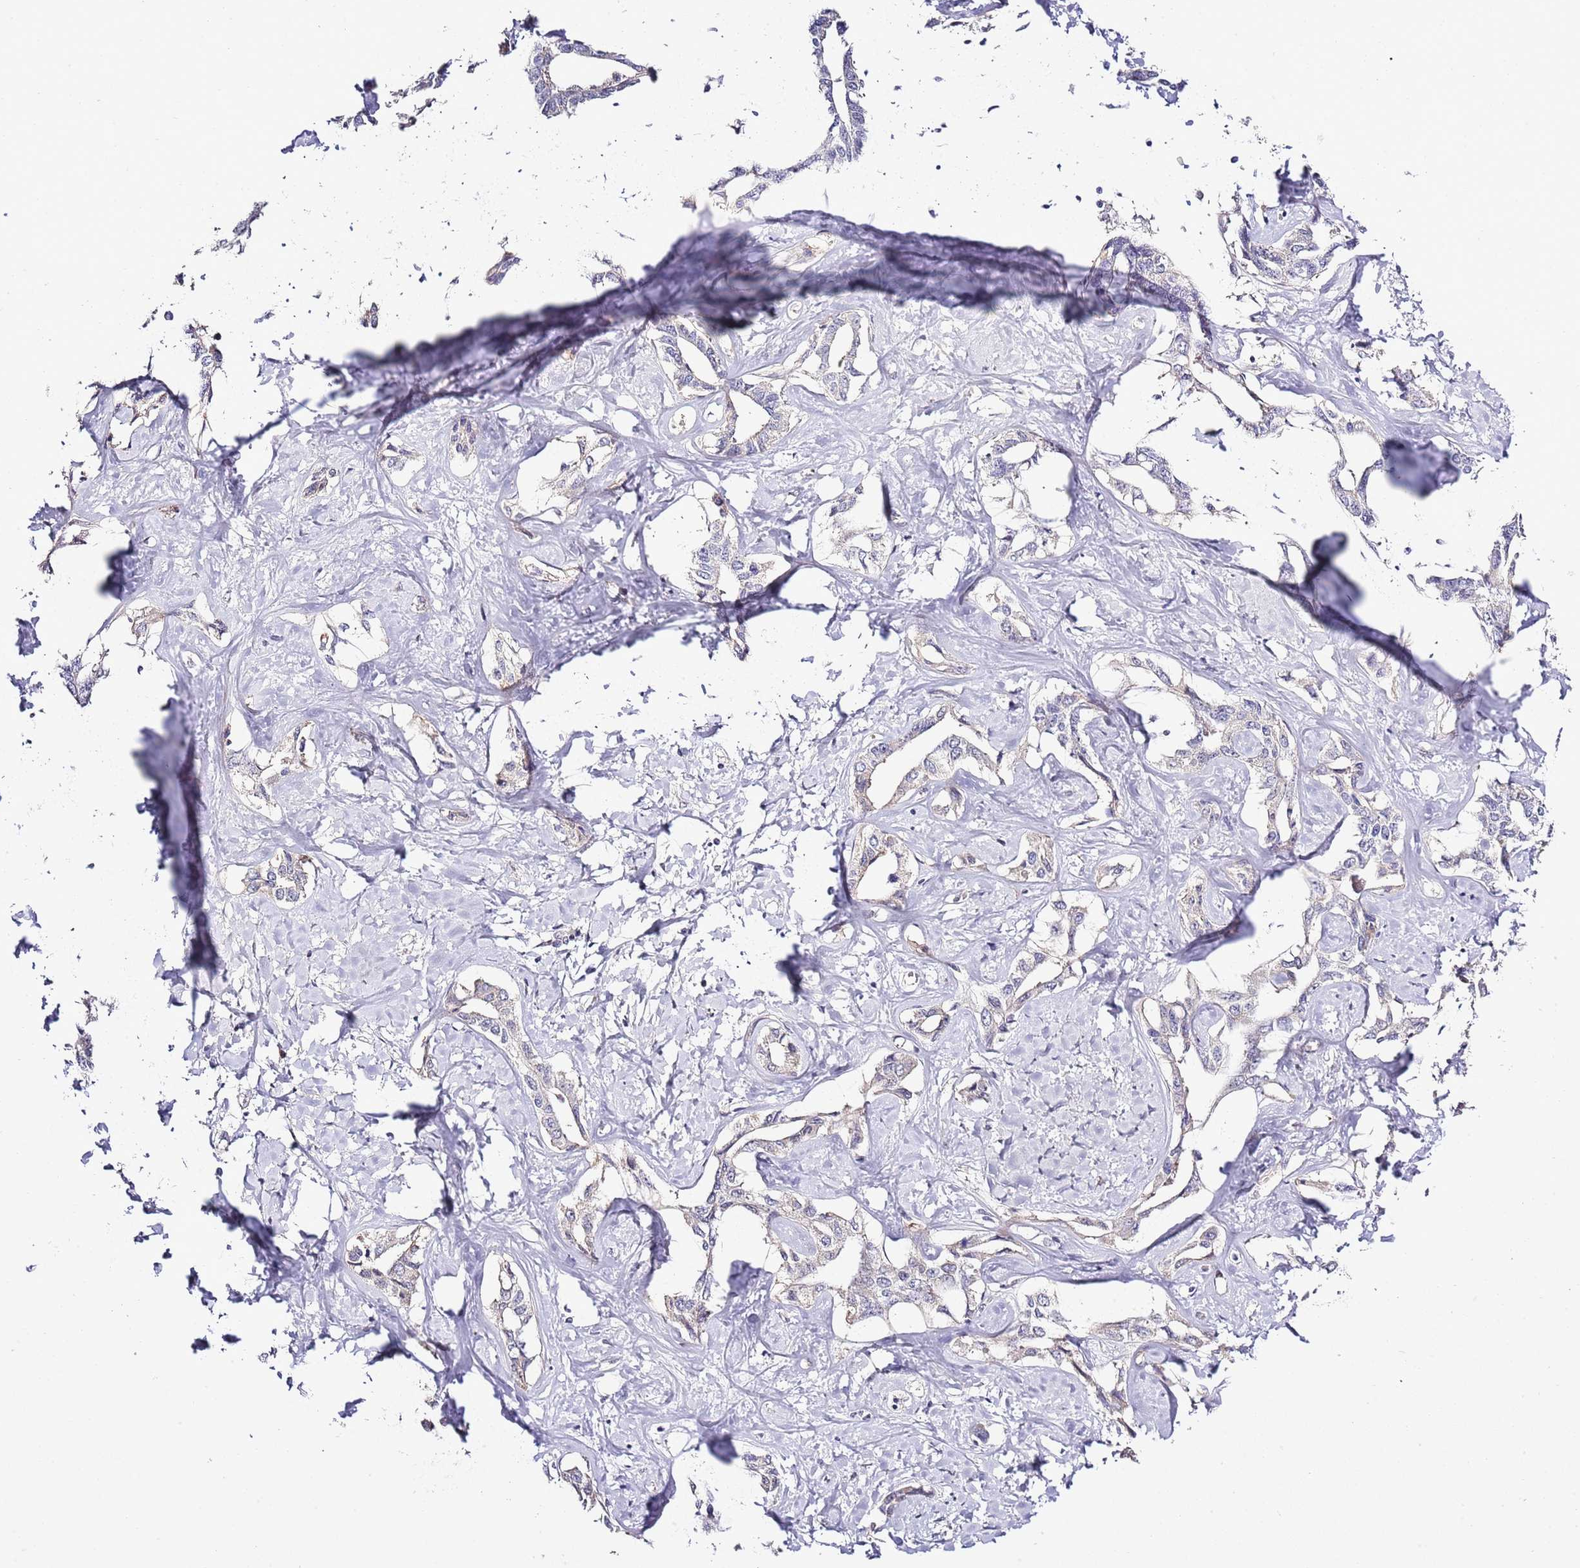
{"staining": {"intensity": "negative", "quantity": "none", "location": "none"}, "tissue": "liver cancer", "cell_type": "Tumor cells", "image_type": "cancer", "snomed": [{"axis": "morphology", "description": "Cholangiocarcinoma"}, {"axis": "topography", "description": "Liver"}], "caption": "Image shows no significant protein expression in tumor cells of cholangiocarcinoma (liver).", "gene": "LIPJ", "patient": {"sex": "male", "age": 59}}